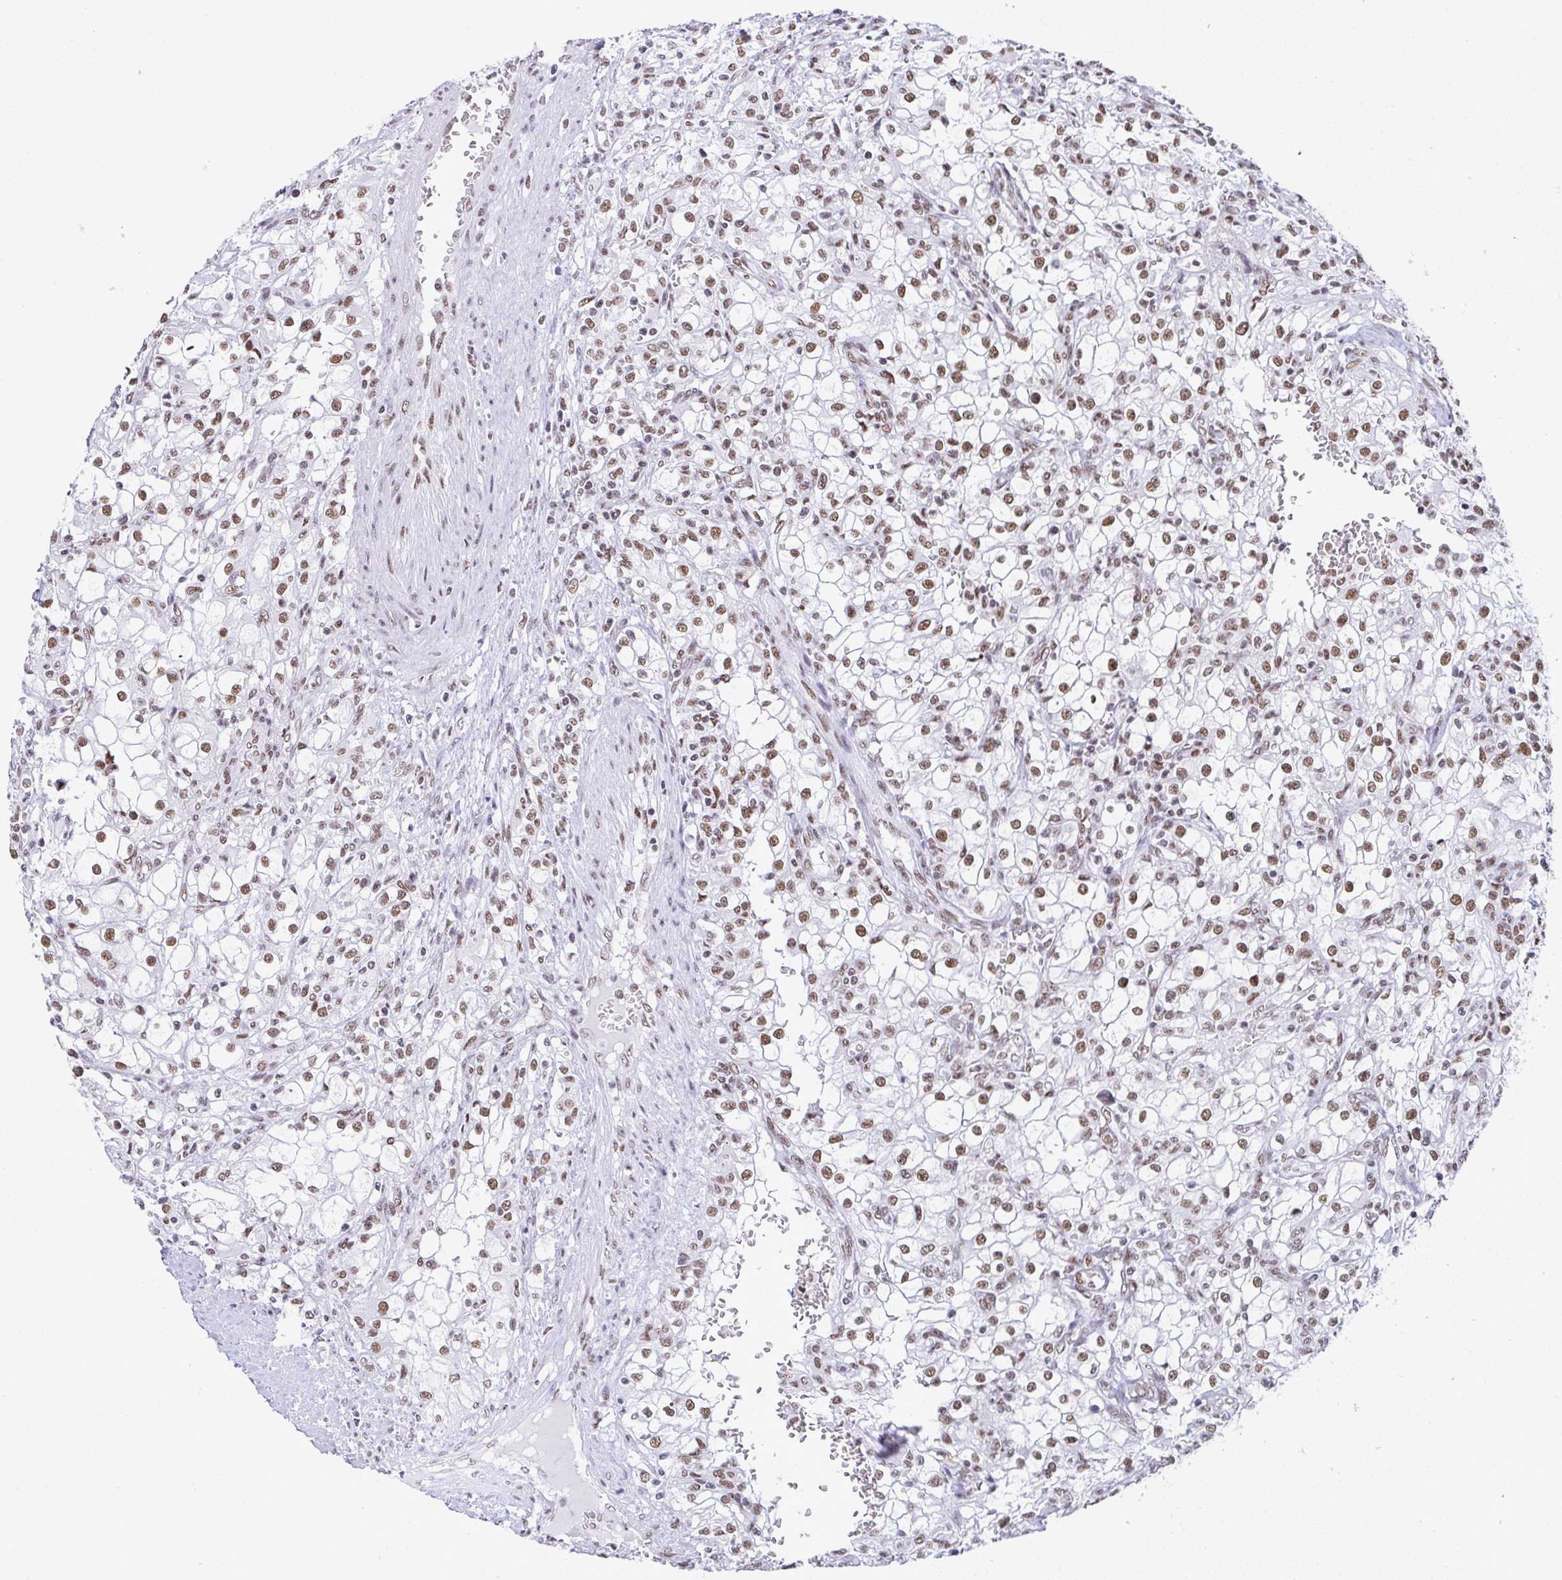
{"staining": {"intensity": "moderate", "quantity": ">75%", "location": "nuclear"}, "tissue": "renal cancer", "cell_type": "Tumor cells", "image_type": "cancer", "snomed": [{"axis": "morphology", "description": "Adenocarcinoma, NOS"}, {"axis": "topography", "description": "Kidney"}], "caption": "Adenocarcinoma (renal) stained with a brown dye shows moderate nuclear positive expression in about >75% of tumor cells.", "gene": "DDX52", "patient": {"sex": "female", "age": 74}}